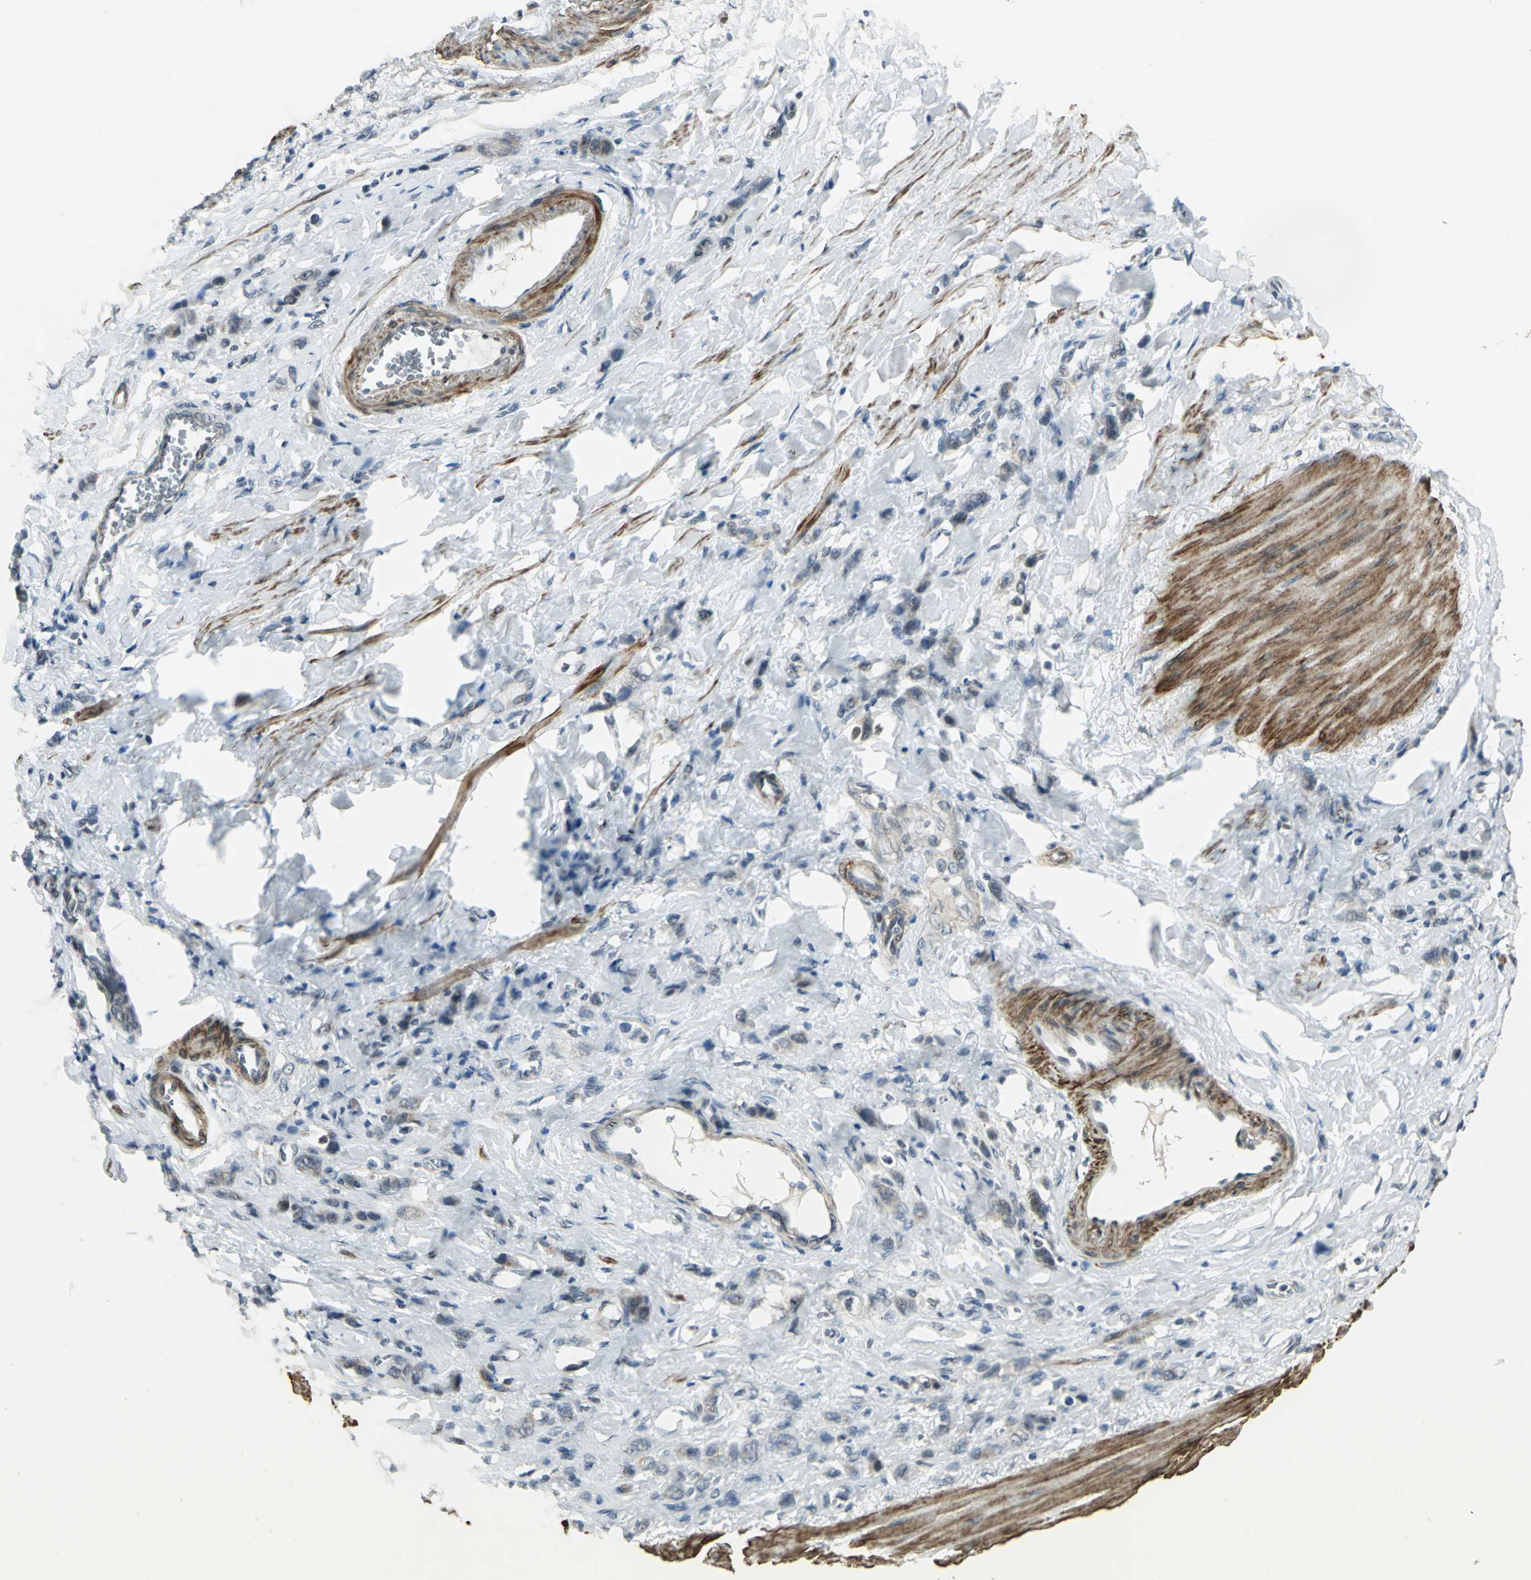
{"staining": {"intensity": "weak", "quantity": "<25%", "location": "cytoplasmic/membranous"}, "tissue": "stomach cancer", "cell_type": "Tumor cells", "image_type": "cancer", "snomed": [{"axis": "morphology", "description": "Normal tissue, NOS"}, {"axis": "morphology", "description": "Adenocarcinoma, NOS"}, {"axis": "topography", "description": "Stomach"}], "caption": "Immunohistochemistry (IHC) micrograph of neoplastic tissue: stomach adenocarcinoma stained with DAB (3,3'-diaminobenzidine) reveals no significant protein staining in tumor cells.", "gene": "MTA1", "patient": {"sex": "male", "age": 82}}